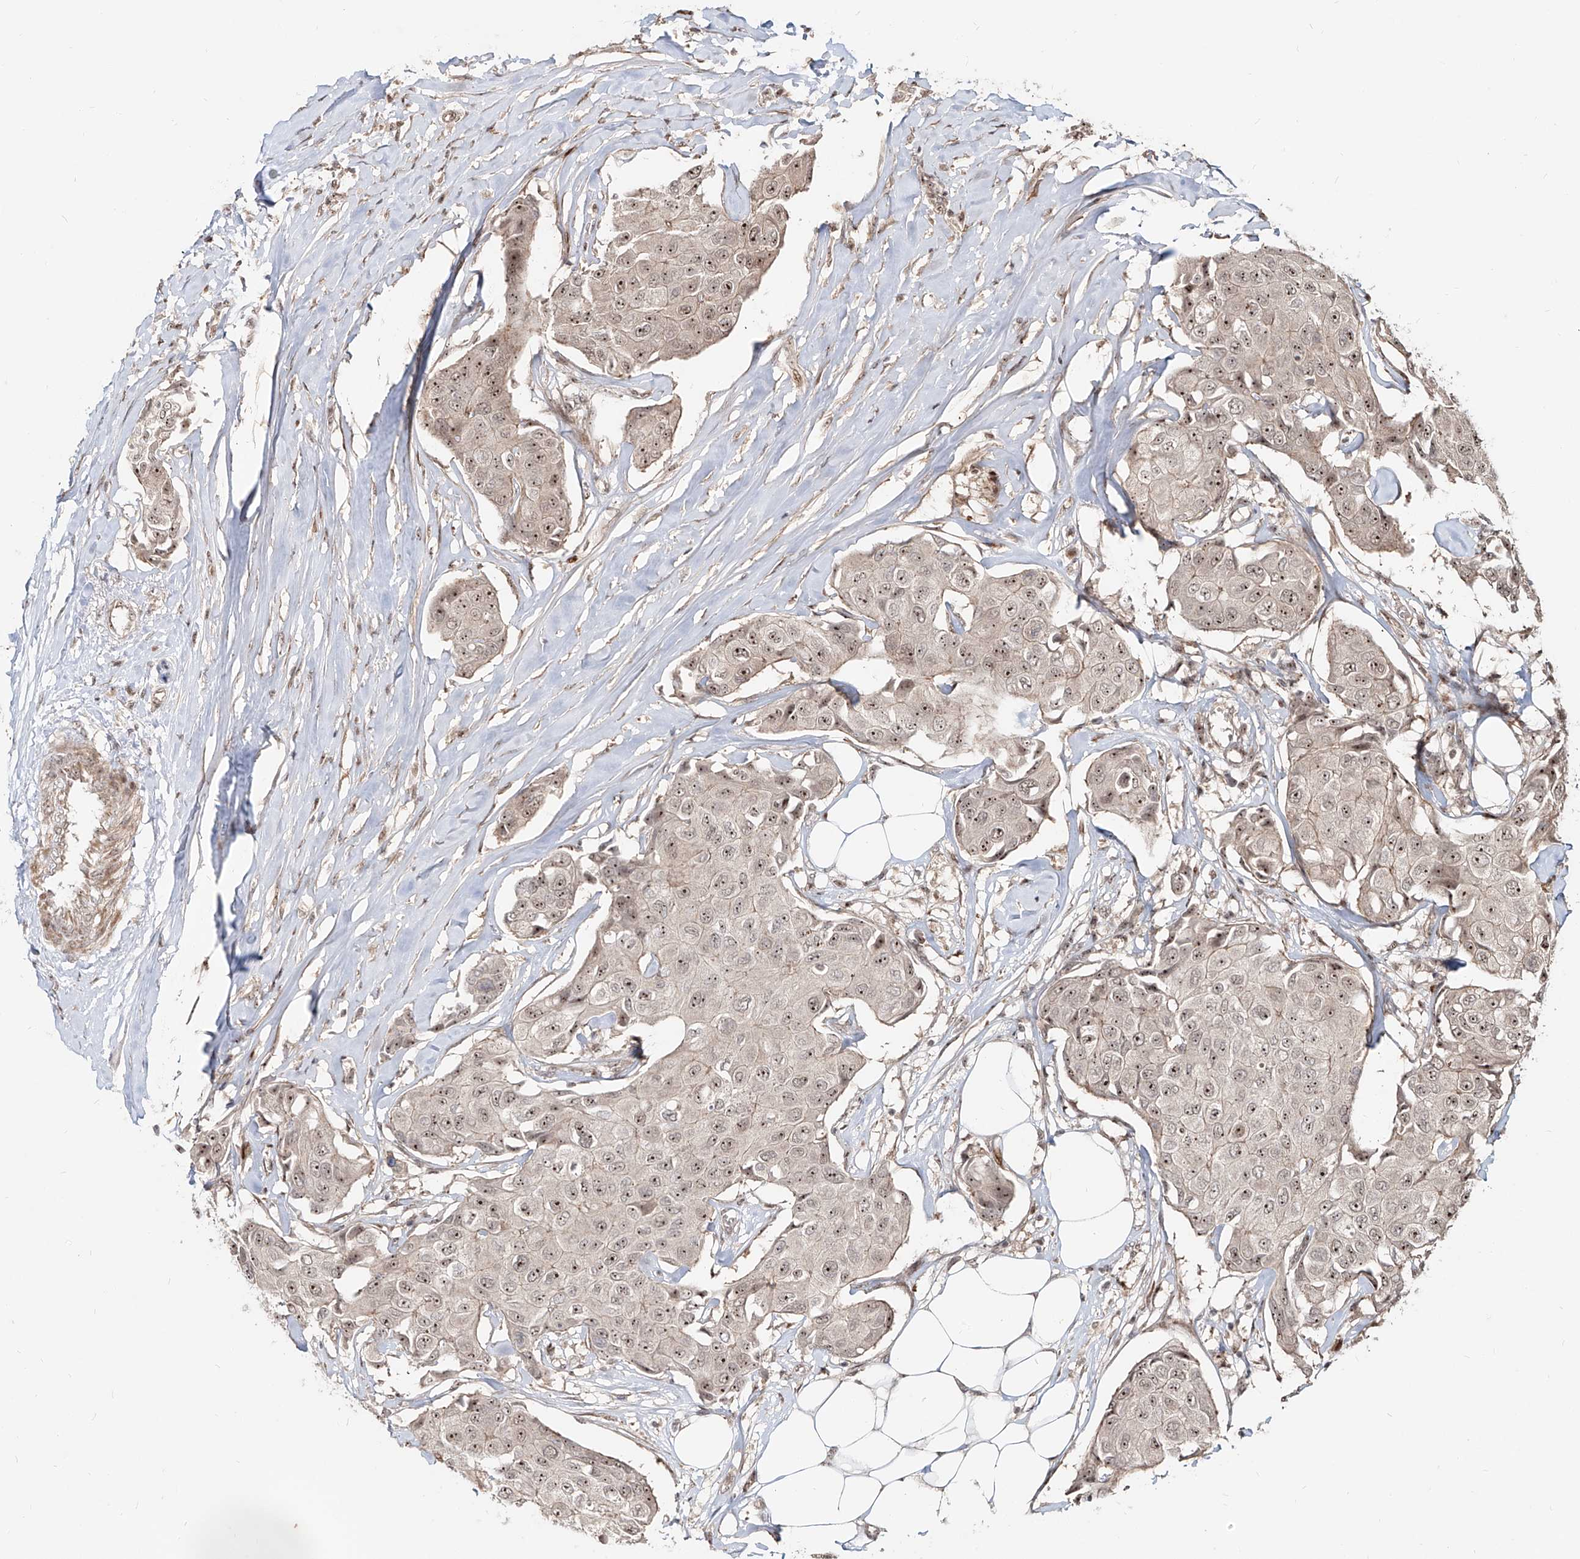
{"staining": {"intensity": "moderate", "quantity": ">75%", "location": "nuclear"}, "tissue": "breast cancer", "cell_type": "Tumor cells", "image_type": "cancer", "snomed": [{"axis": "morphology", "description": "Duct carcinoma"}, {"axis": "topography", "description": "Breast"}], "caption": "Immunohistochemistry micrograph of neoplastic tissue: human breast infiltrating ductal carcinoma stained using IHC shows medium levels of moderate protein expression localized specifically in the nuclear of tumor cells, appearing as a nuclear brown color.", "gene": "ZNF710", "patient": {"sex": "female", "age": 80}}